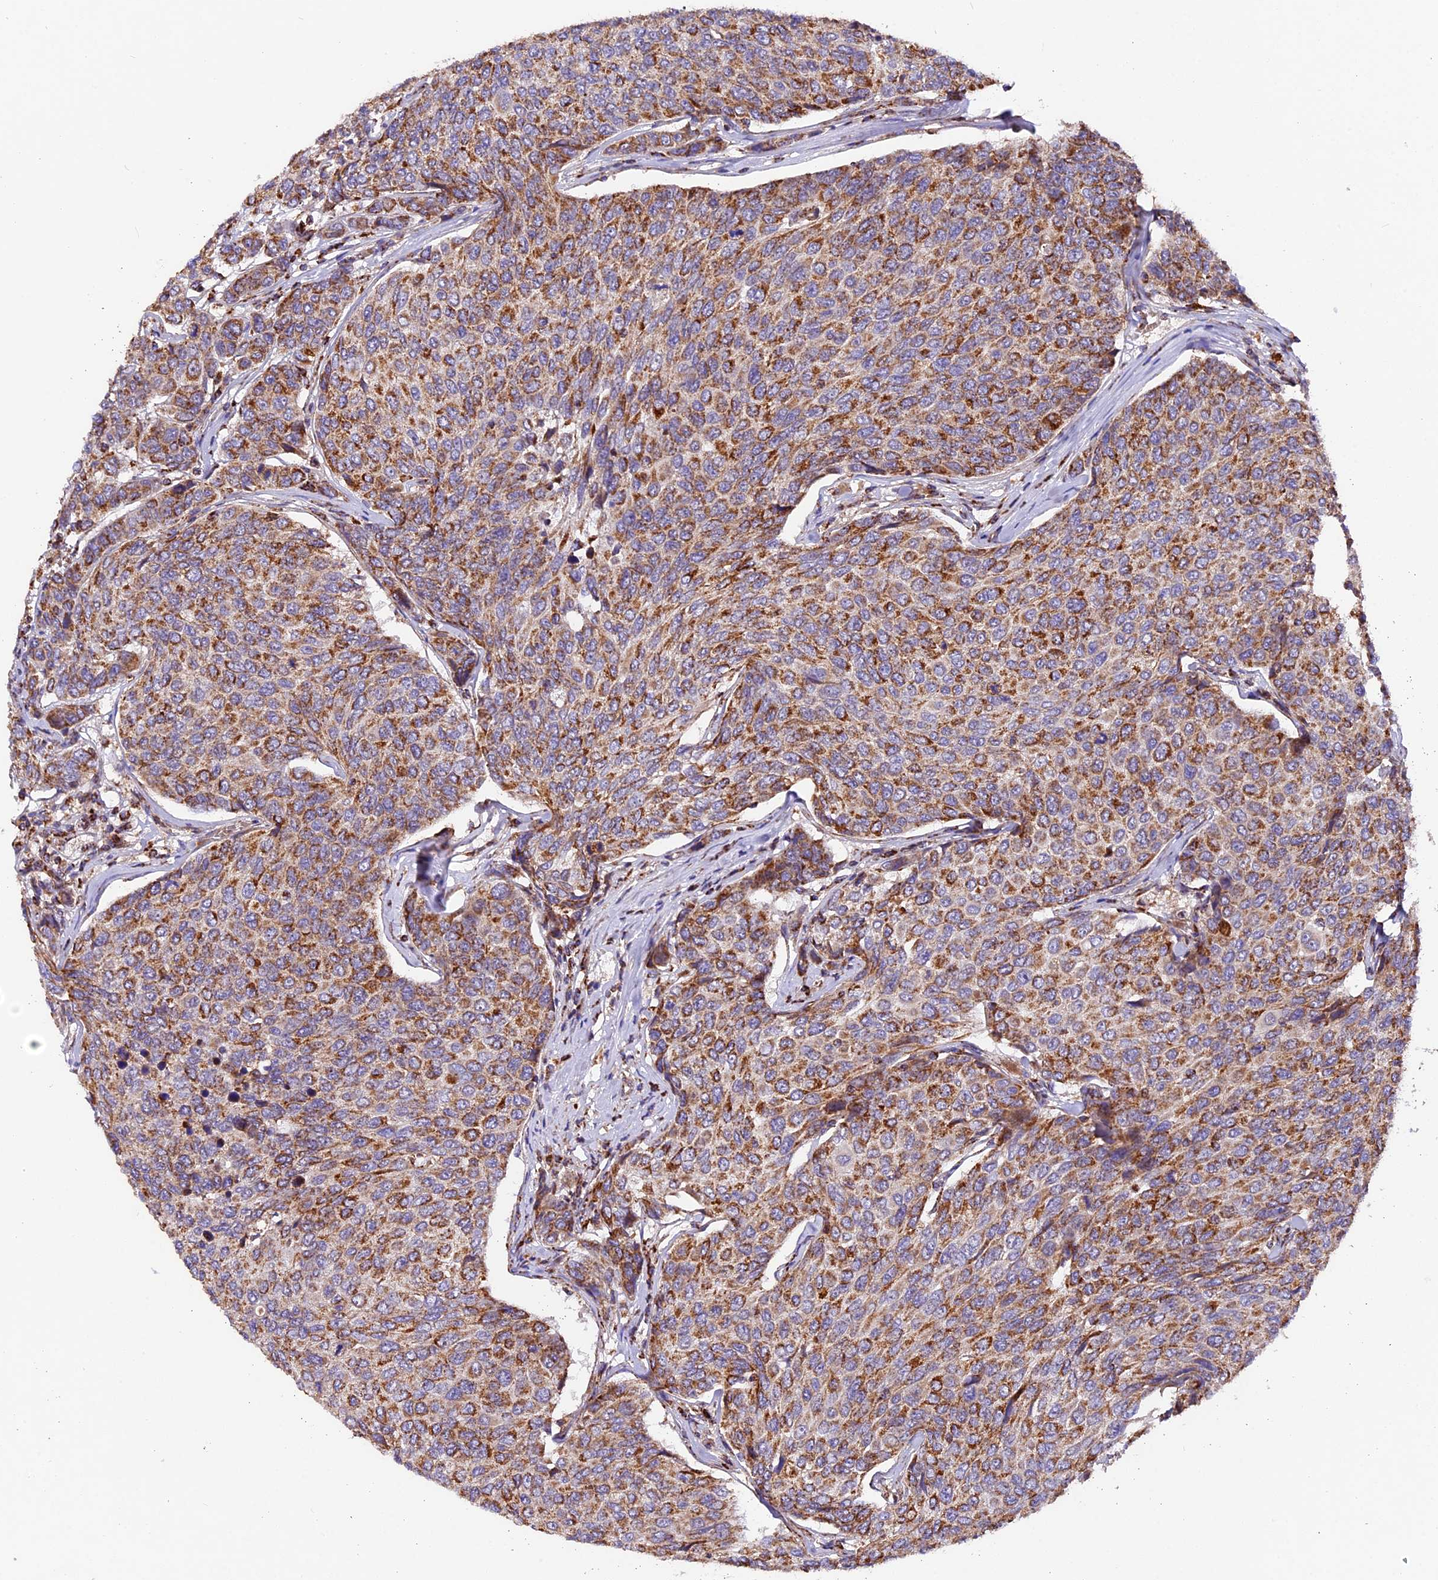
{"staining": {"intensity": "moderate", "quantity": ">75%", "location": "cytoplasmic/membranous"}, "tissue": "breast cancer", "cell_type": "Tumor cells", "image_type": "cancer", "snomed": [{"axis": "morphology", "description": "Duct carcinoma"}, {"axis": "topography", "description": "Breast"}], "caption": "IHC of breast cancer (invasive ductal carcinoma) reveals medium levels of moderate cytoplasmic/membranous positivity in approximately >75% of tumor cells. (DAB (3,3'-diaminobenzidine) IHC with brightfield microscopy, high magnification).", "gene": "NDUFA8", "patient": {"sex": "female", "age": 55}}